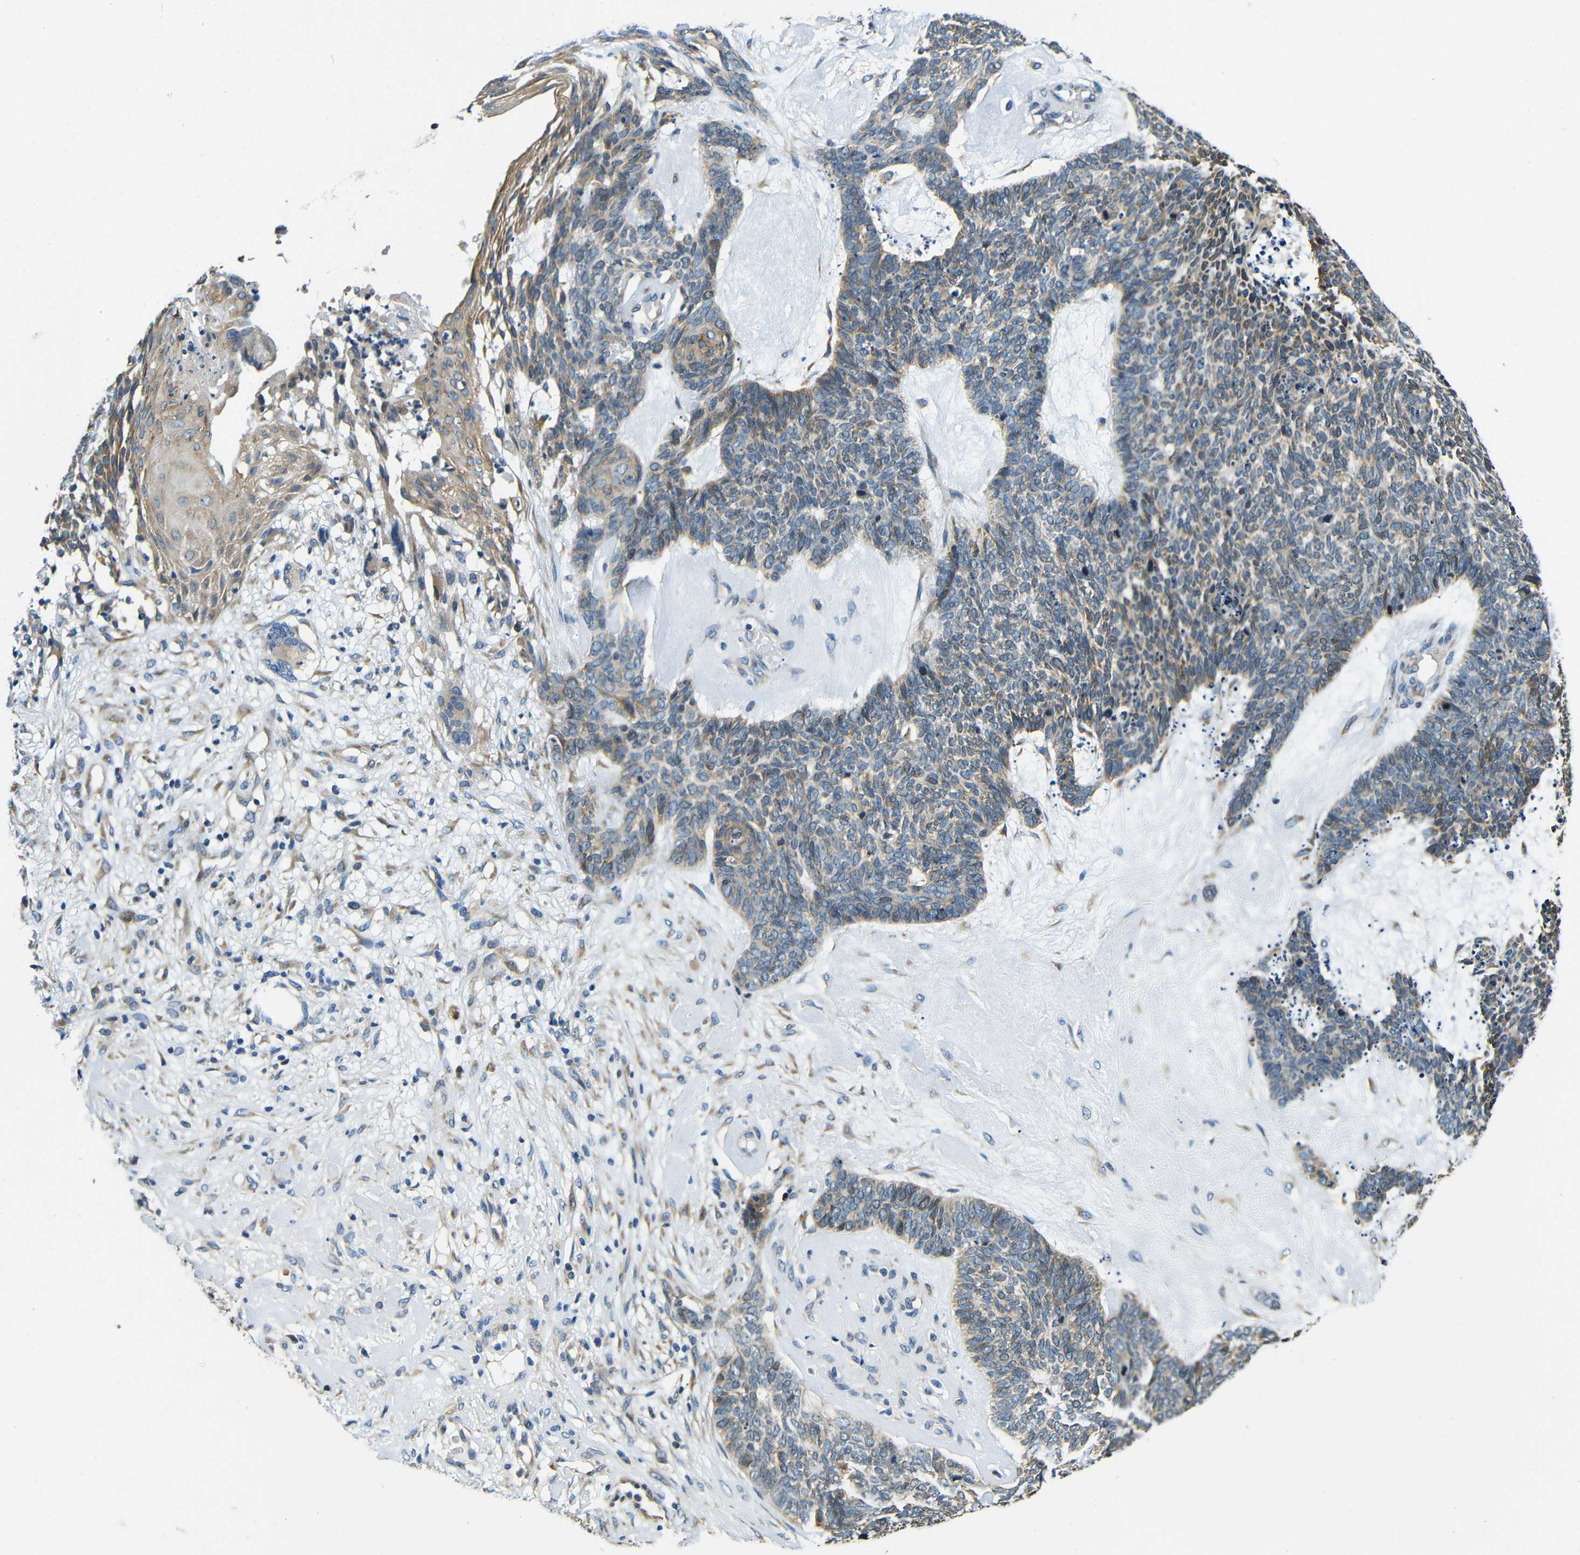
{"staining": {"intensity": "weak", "quantity": ">75%", "location": "cytoplasmic/membranous"}, "tissue": "skin cancer", "cell_type": "Tumor cells", "image_type": "cancer", "snomed": [{"axis": "morphology", "description": "Basal cell carcinoma"}, {"axis": "topography", "description": "Skin"}], "caption": "Tumor cells reveal low levels of weak cytoplasmic/membranous staining in approximately >75% of cells in skin cancer (basal cell carcinoma). Ihc stains the protein in brown and the nuclei are stained blue.", "gene": "VAPB", "patient": {"sex": "female", "age": 84}}